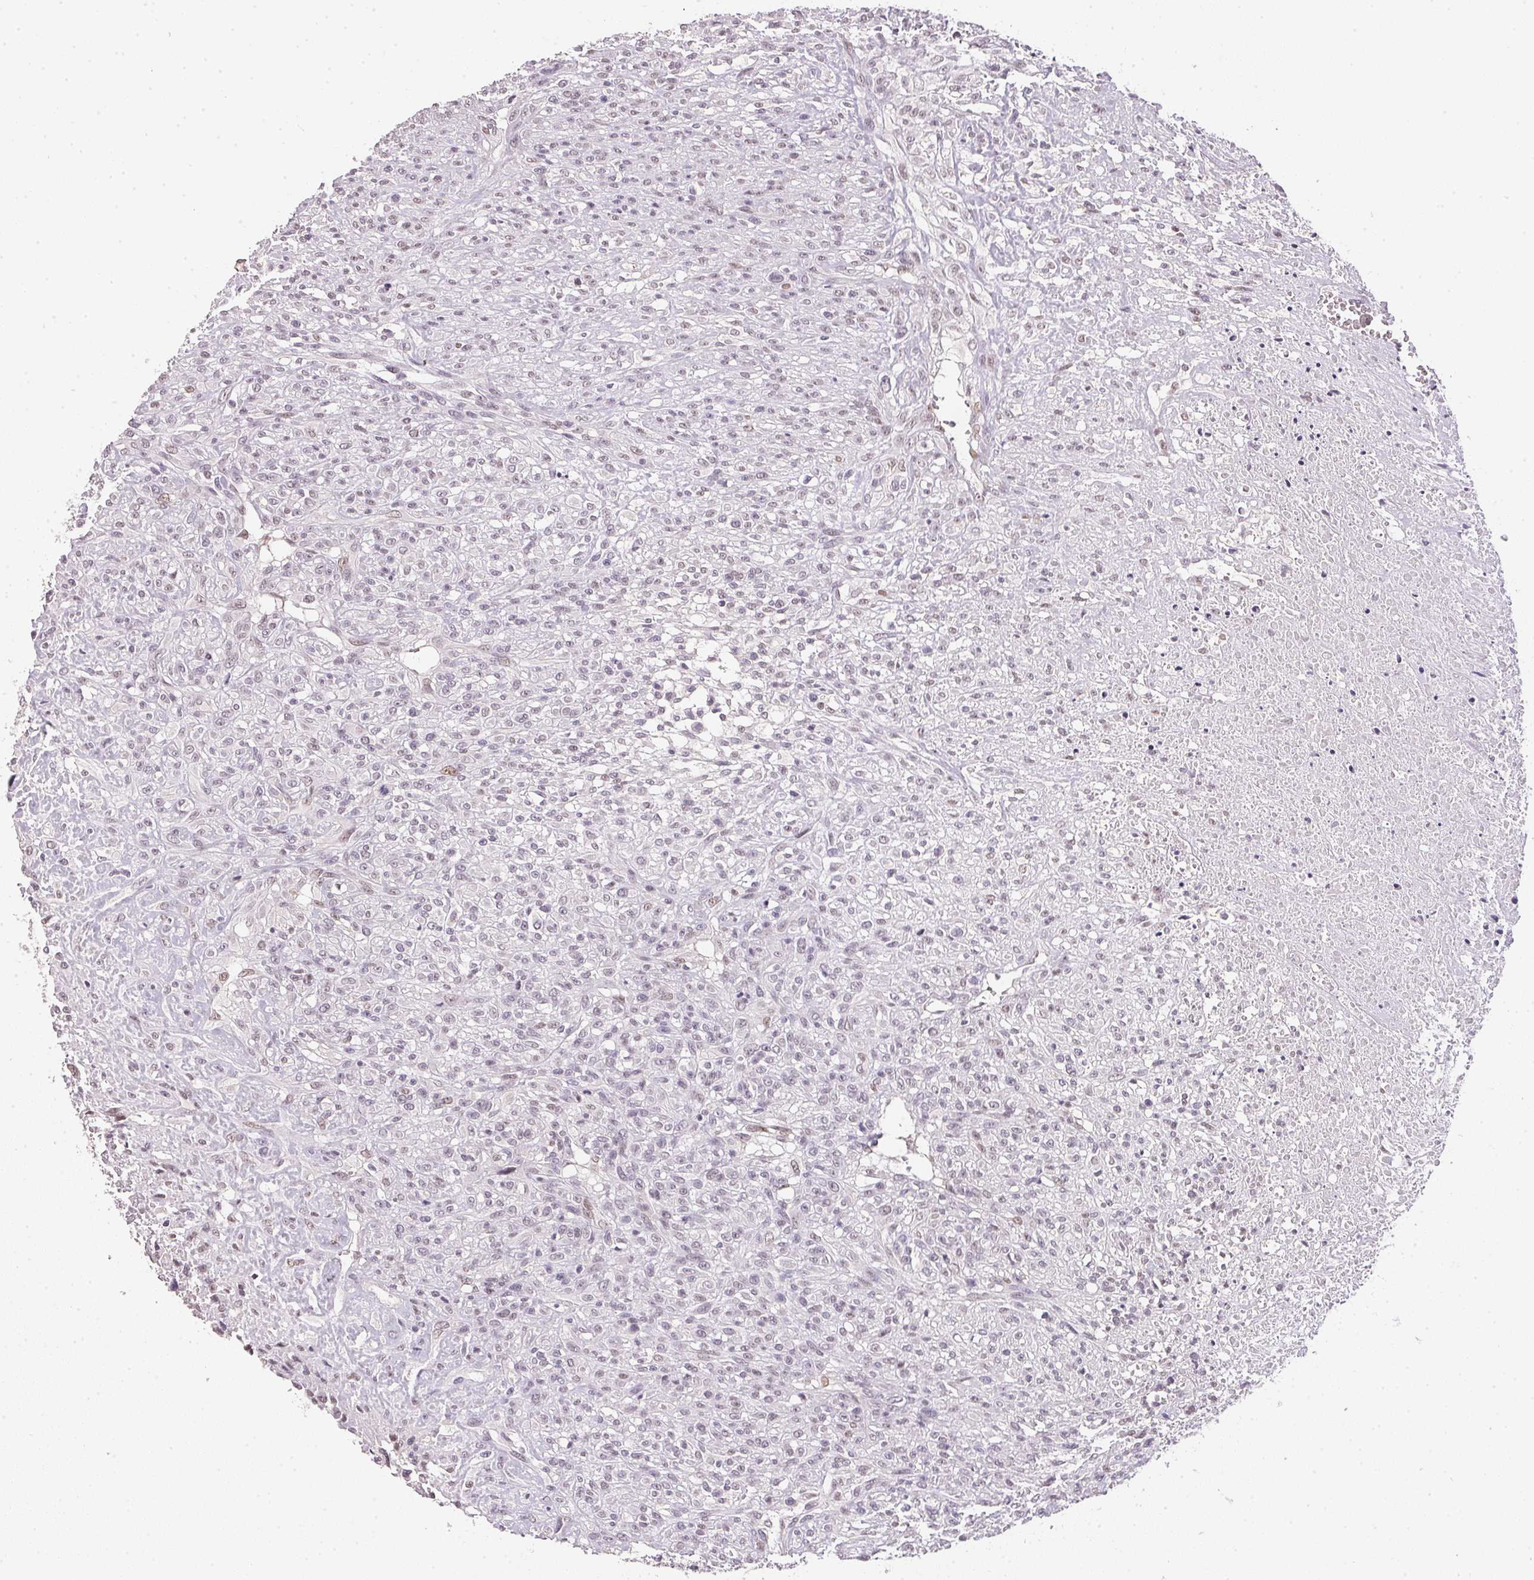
{"staining": {"intensity": "negative", "quantity": "none", "location": "none"}, "tissue": "renal cancer", "cell_type": "Tumor cells", "image_type": "cancer", "snomed": [{"axis": "morphology", "description": "Adenocarcinoma, NOS"}, {"axis": "topography", "description": "Kidney"}], "caption": "Immunohistochemistry histopathology image of neoplastic tissue: renal cancer (adenocarcinoma) stained with DAB (3,3'-diaminobenzidine) exhibits no significant protein positivity in tumor cells. (Brightfield microscopy of DAB immunohistochemistry at high magnification).", "gene": "POLR3G", "patient": {"sex": "male", "age": 58}}